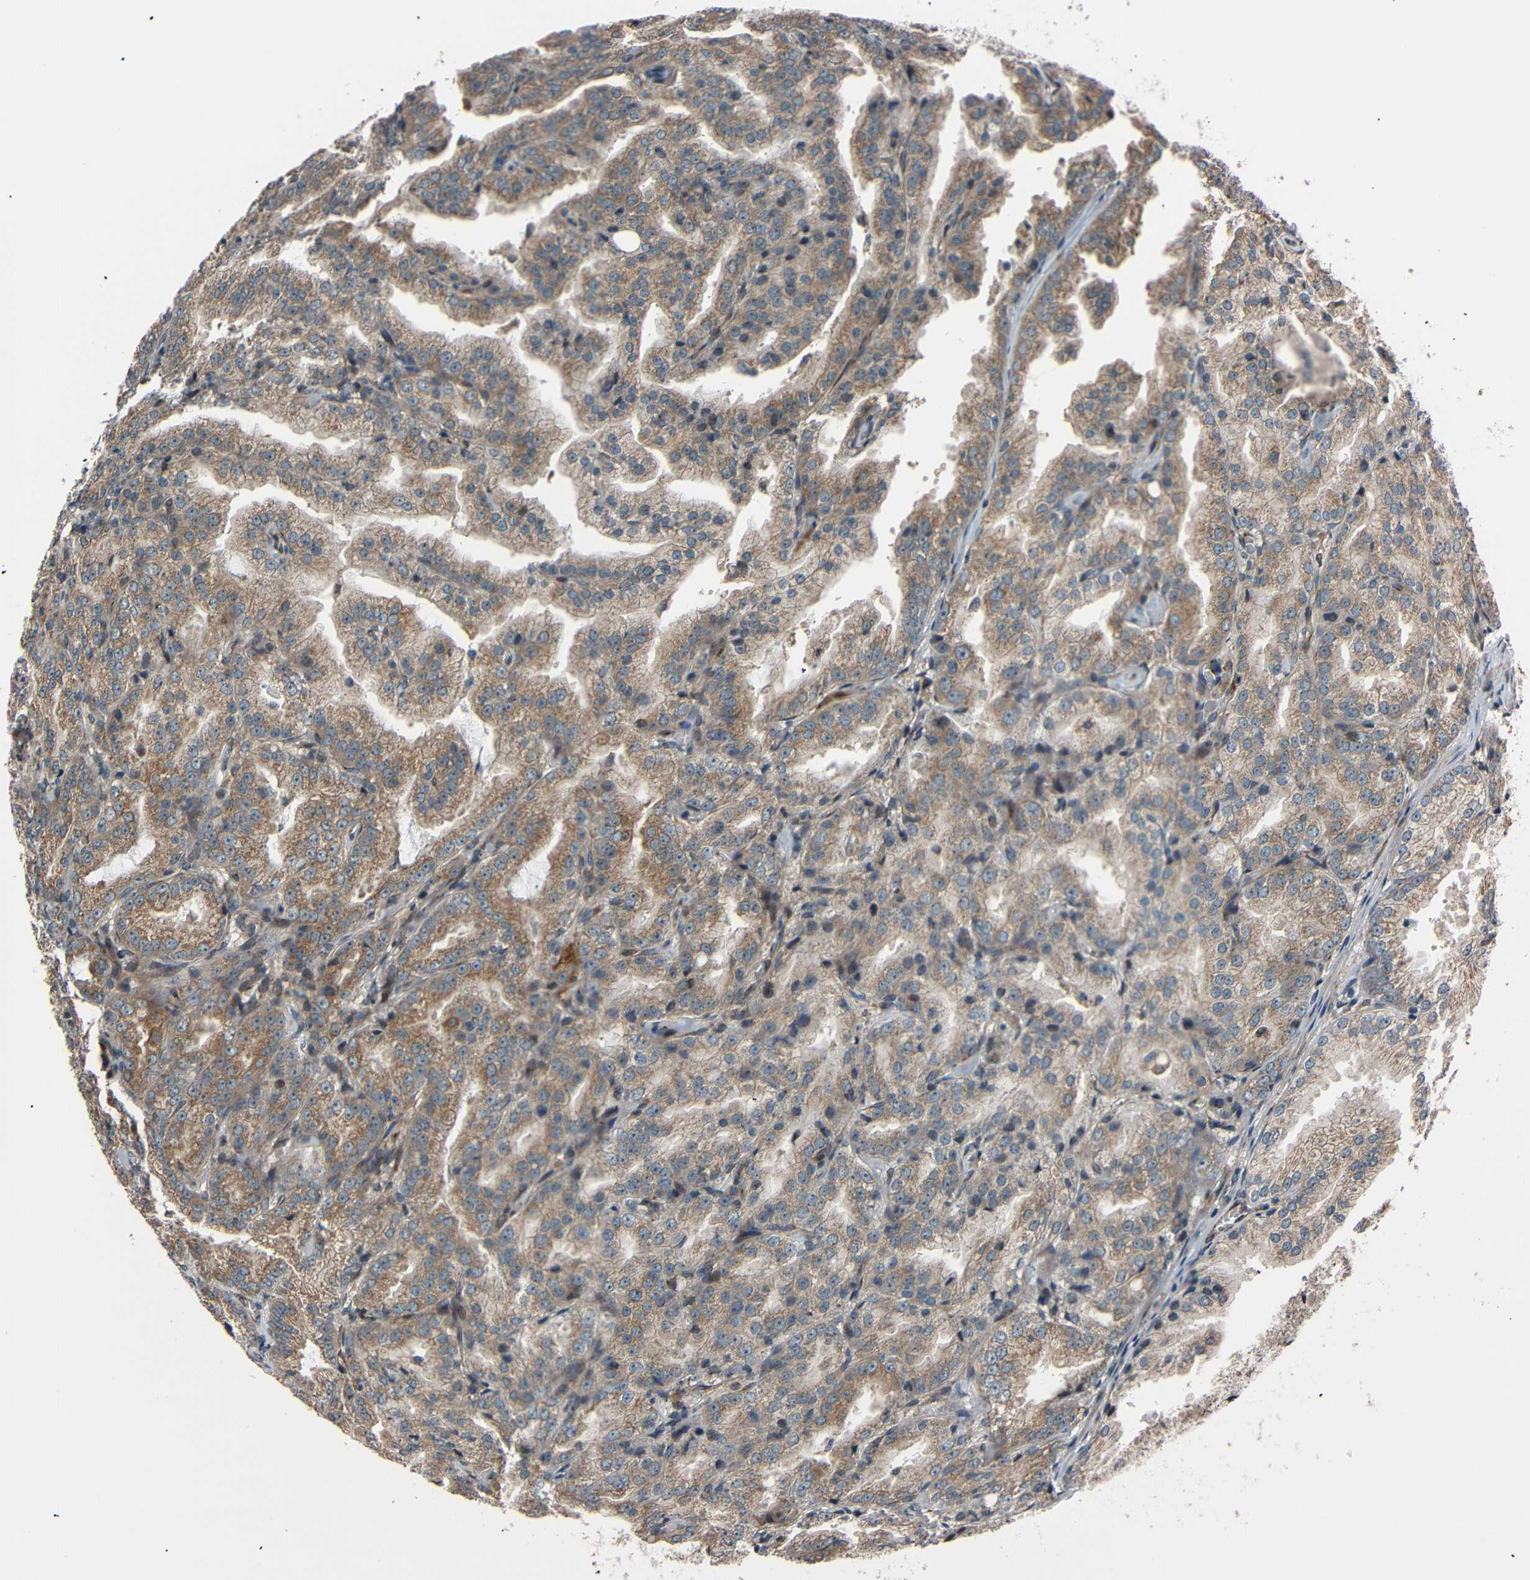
{"staining": {"intensity": "moderate", "quantity": ">75%", "location": "cytoplasmic/membranous"}, "tissue": "prostate cancer", "cell_type": "Tumor cells", "image_type": "cancer", "snomed": [{"axis": "morphology", "description": "Adenocarcinoma, High grade"}, {"axis": "topography", "description": "Prostate"}], "caption": "Immunohistochemical staining of human prostate cancer (high-grade adenocarcinoma) demonstrates medium levels of moderate cytoplasmic/membranous protein staining in approximately >75% of tumor cells.", "gene": "AKAP9", "patient": {"sex": "male", "age": 61}}